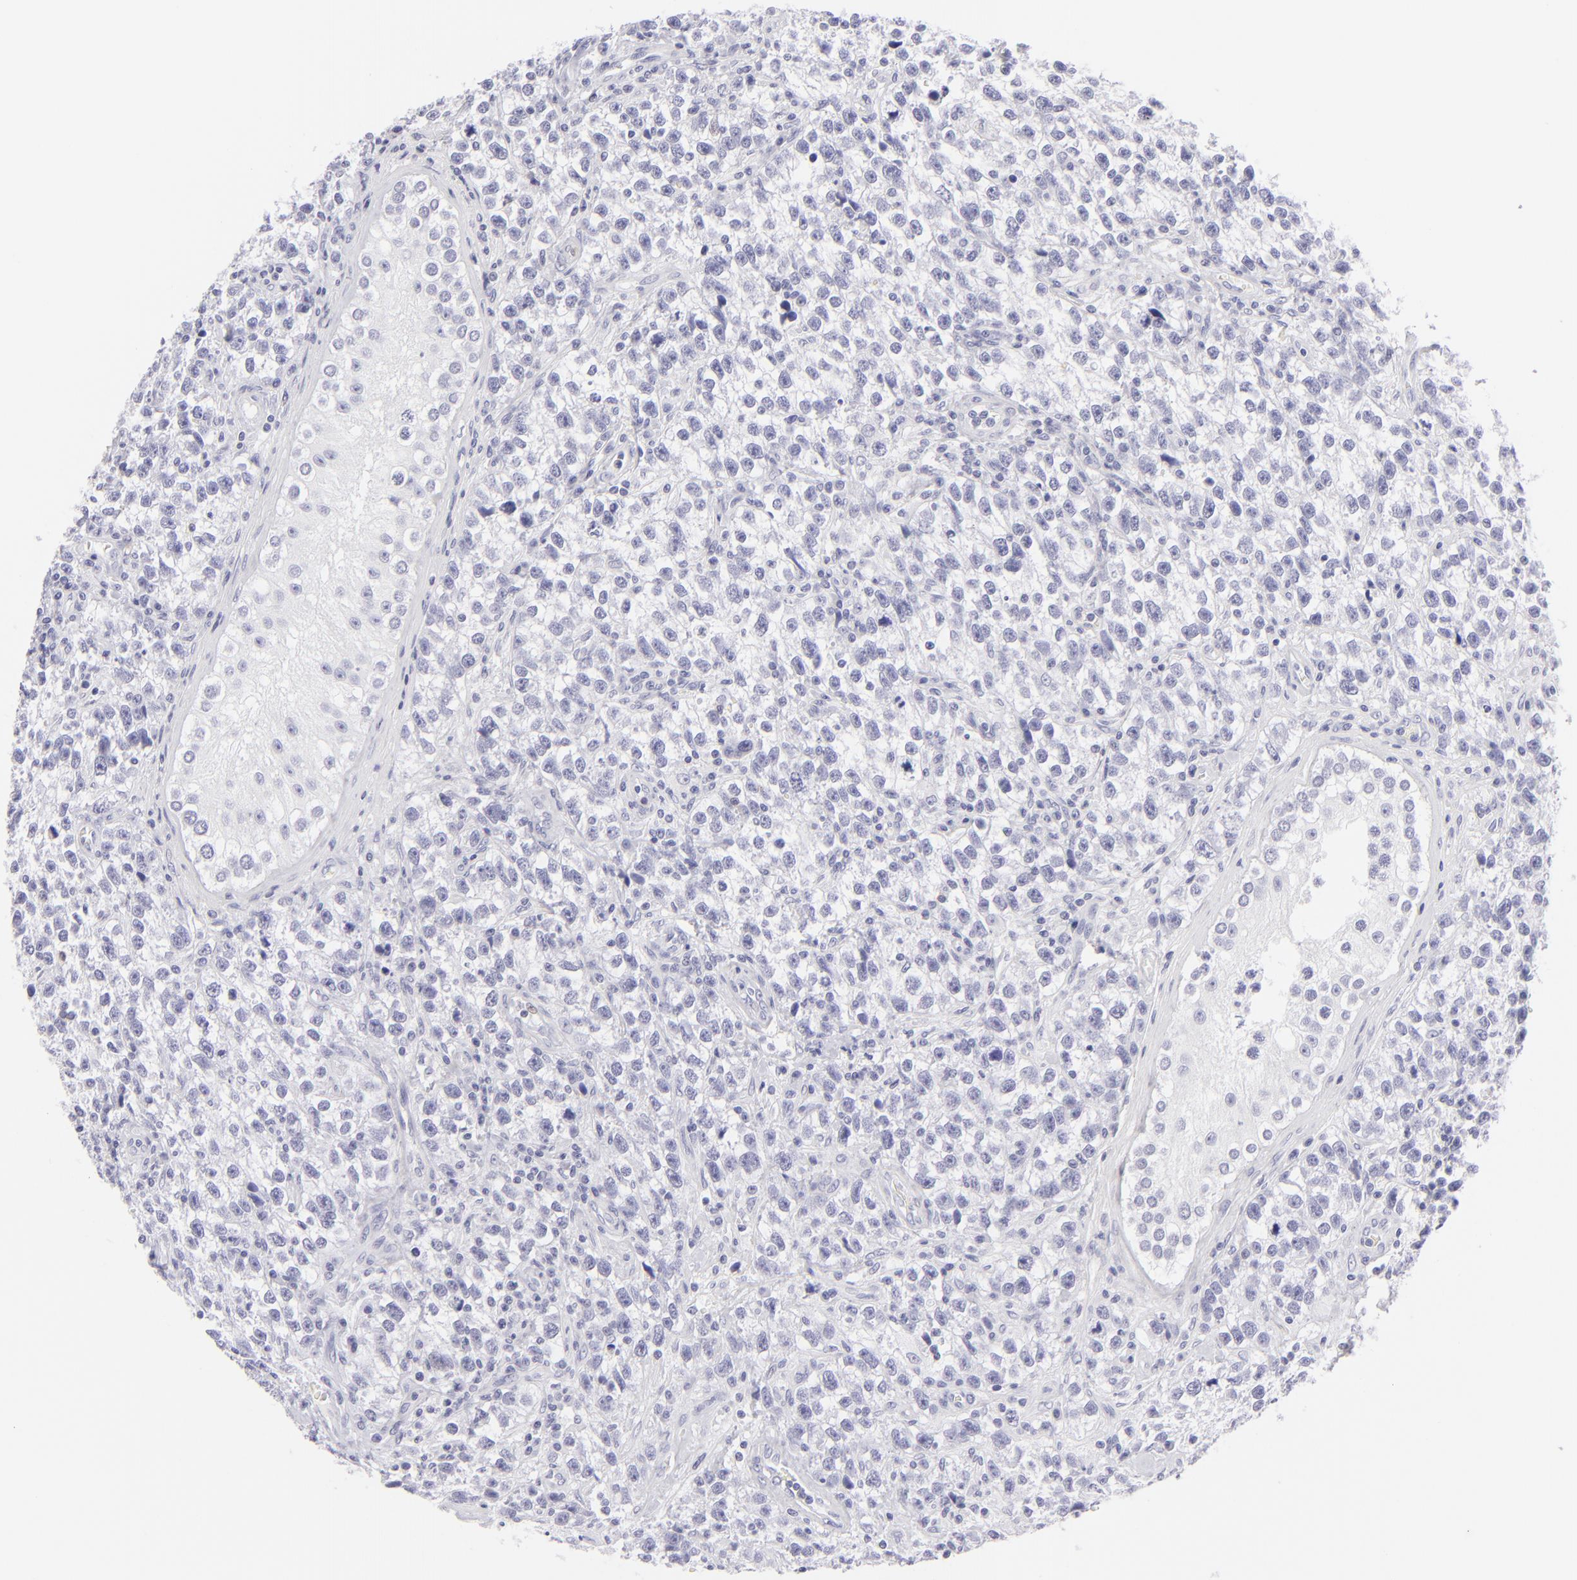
{"staining": {"intensity": "negative", "quantity": "none", "location": "none"}, "tissue": "testis cancer", "cell_type": "Tumor cells", "image_type": "cancer", "snomed": [{"axis": "morphology", "description": "Seminoma, NOS"}, {"axis": "topography", "description": "Testis"}], "caption": "Immunohistochemical staining of human testis cancer (seminoma) demonstrates no significant staining in tumor cells.", "gene": "FCER2", "patient": {"sex": "male", "age": 38}}